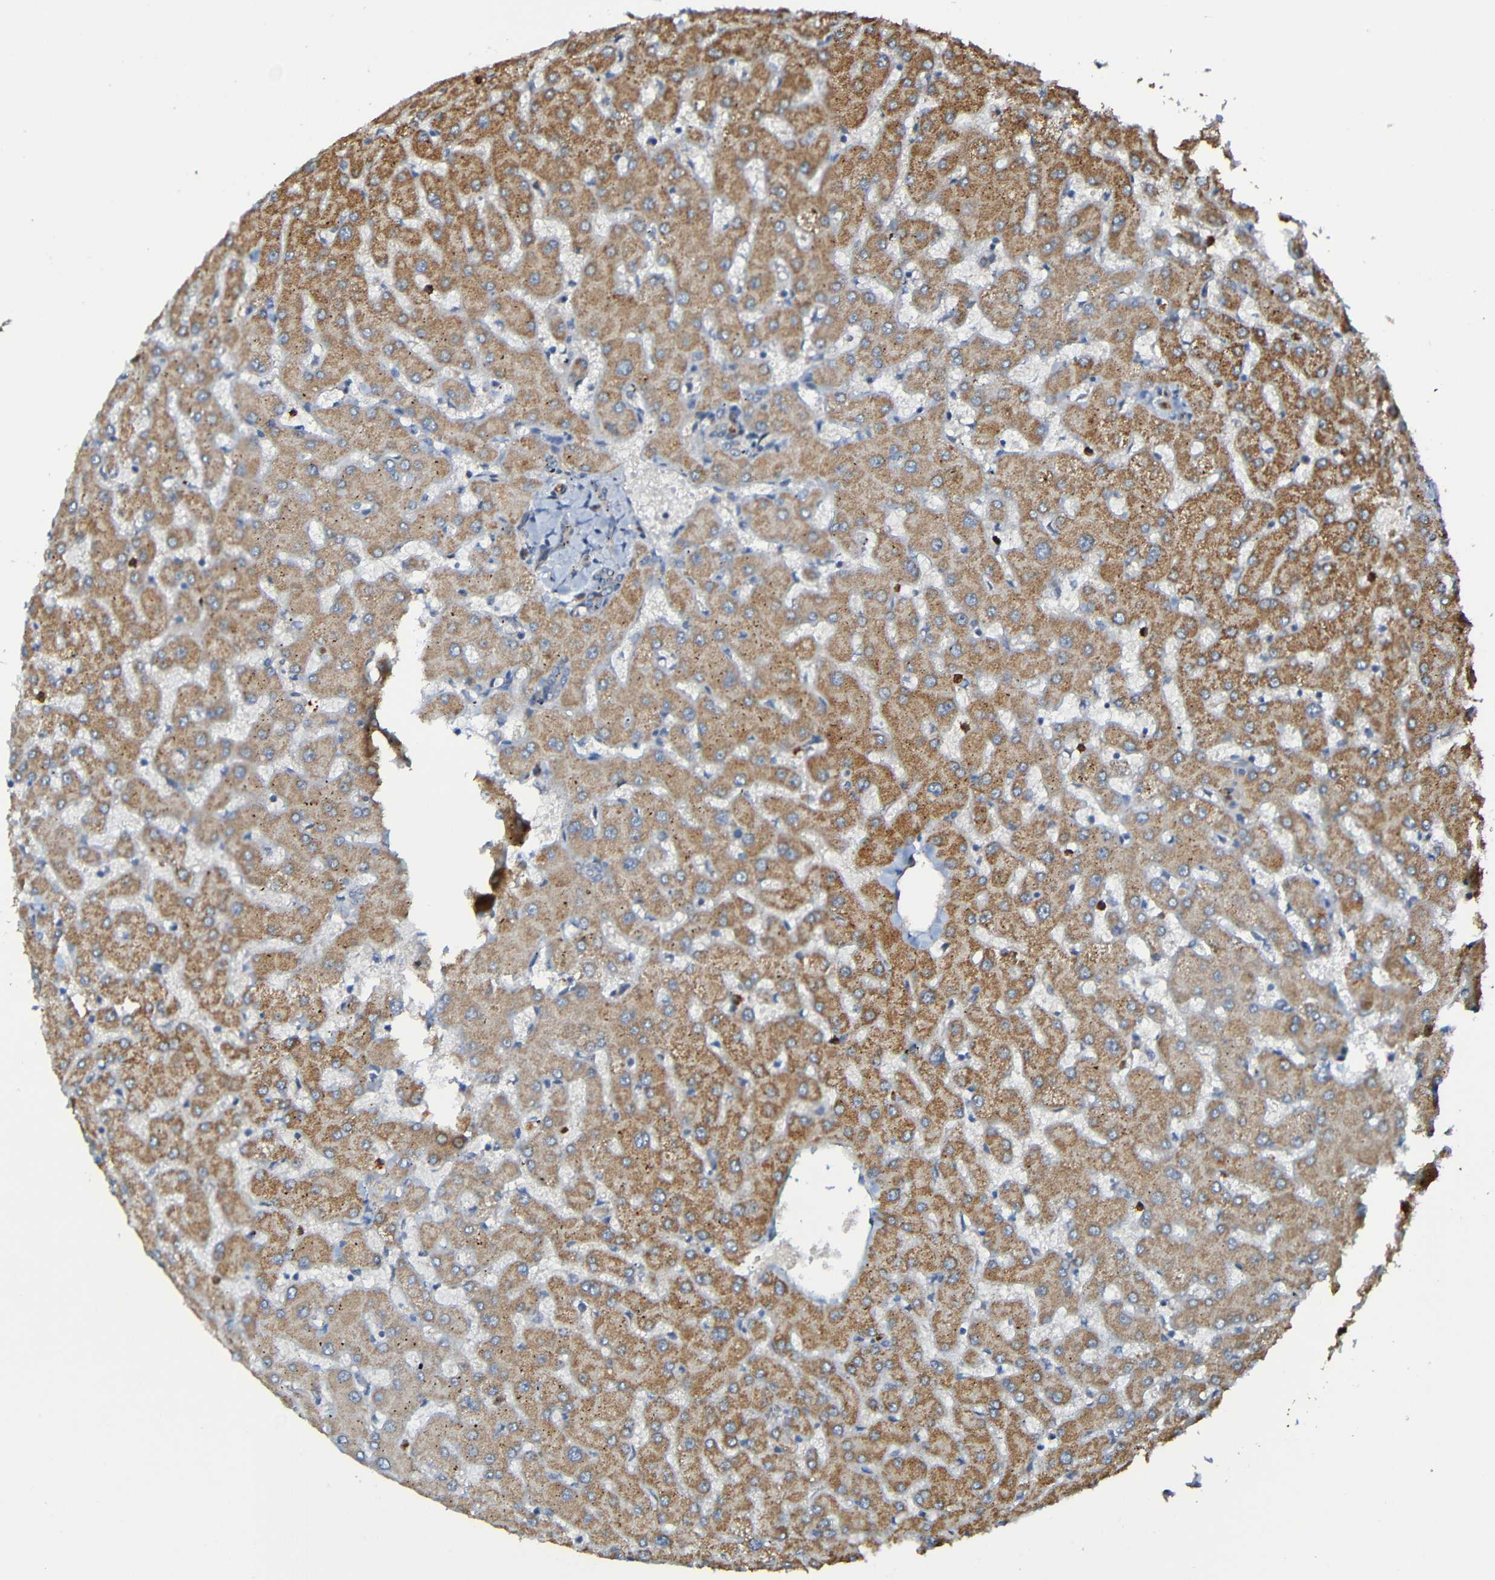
{"staining": {"intensity": "weak", "quantity": "<25%", "location": "cytoplasmic/membranous"}, "tissue": "liver", "cell_type": "Cholangiocytes", "image_type": "normal", "snomed": [{"axis": "morphology", "description": "Normal tissue, NOS"}, {"axis": "topography", "description": "Liver"}], "caption": "This micrograph is of benign liver stained with immunohistochemistry (IHC) to label a protein in brown with the nuclei are counter-stained blue. There is no staining in cholangiocytes.", "gene": "ADAM15", "patient": {"sex": "female", "age": 63}}